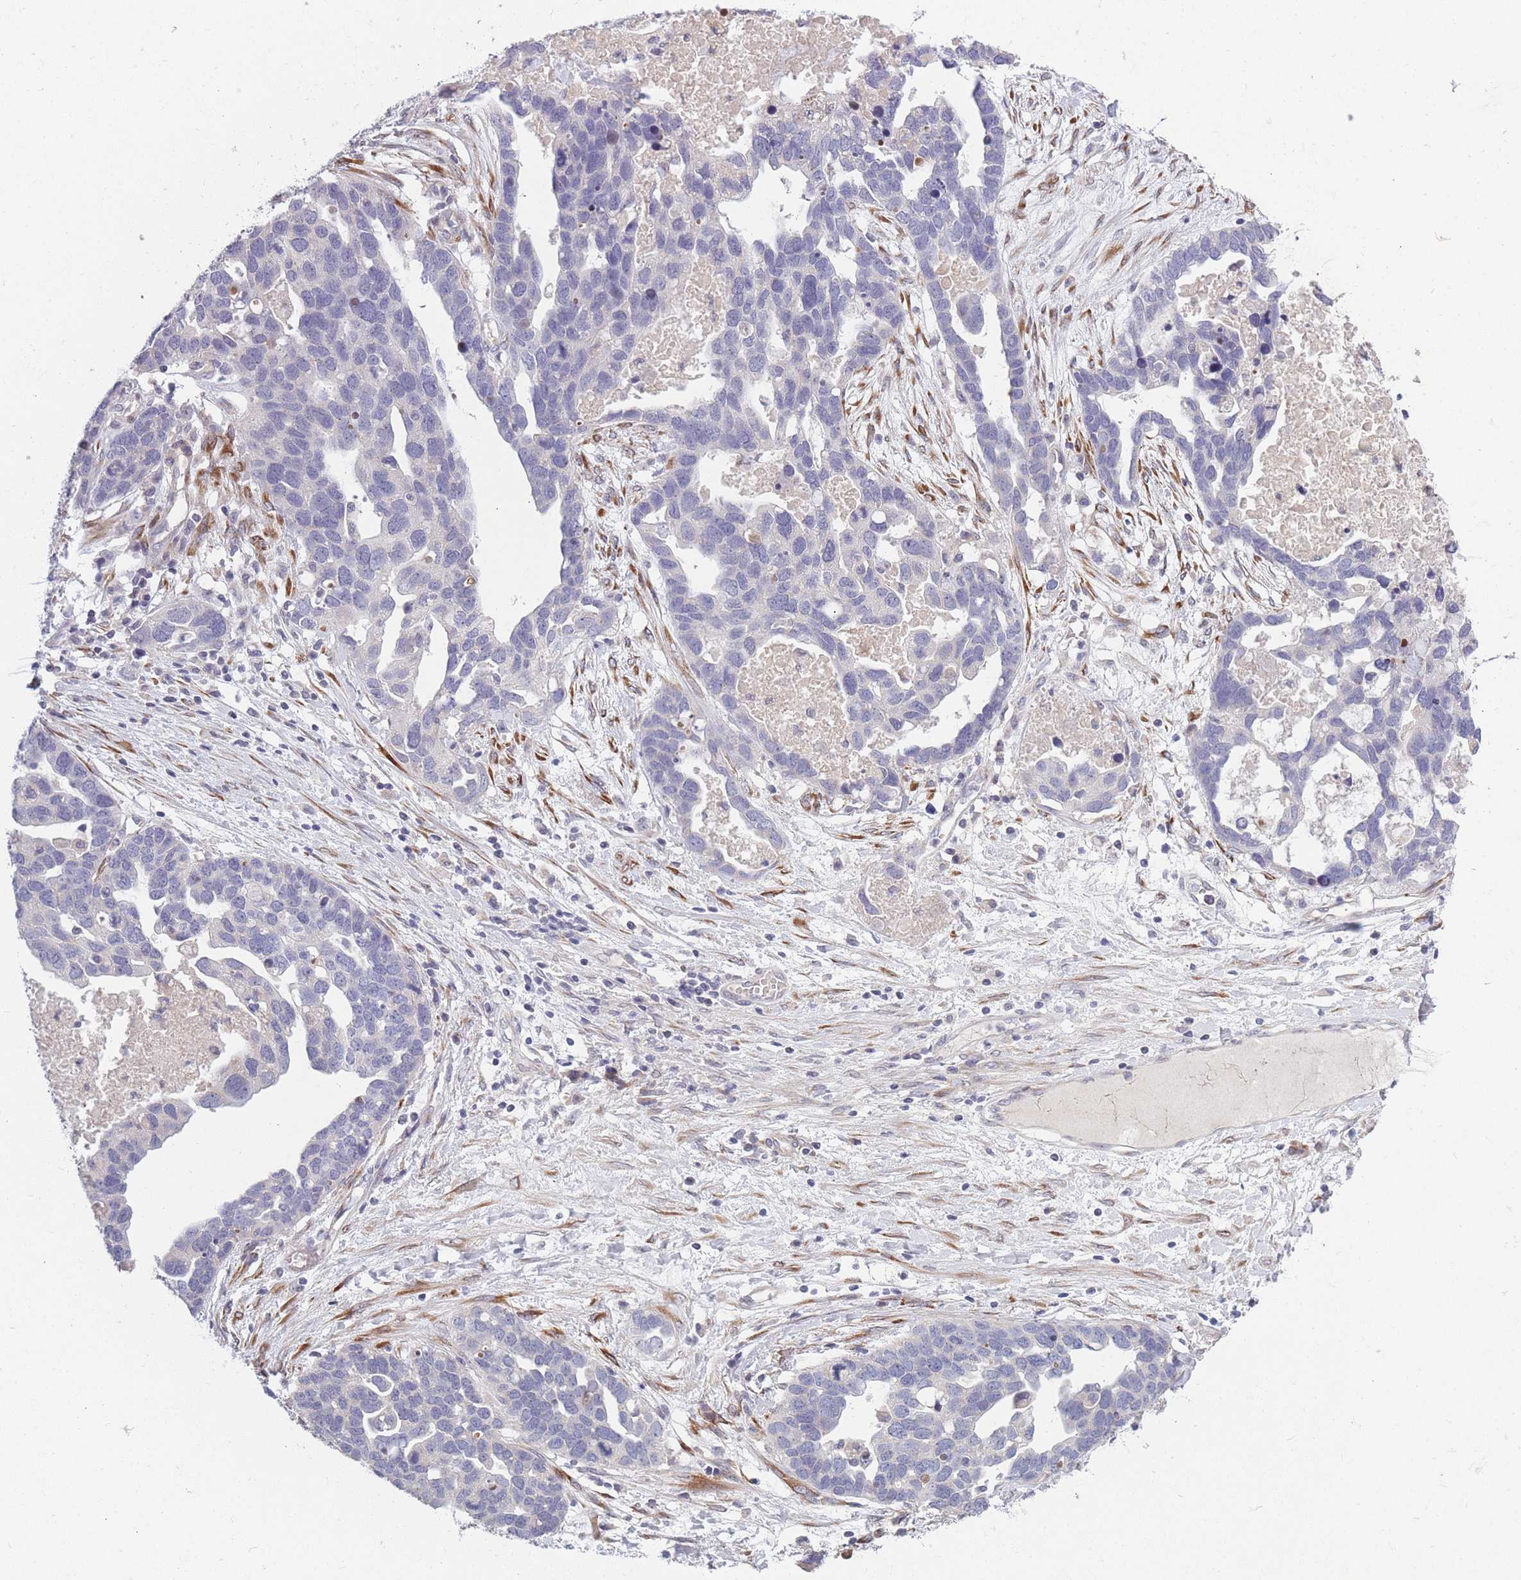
{"staining": {"intensity": "negative", "quantity": "none", "location": "none"}, "tissue": "ovarian cancer", "cell_type": "Tumor cells", "image_type": "cancer", "snomed": [{"axis": "morphology", "description": "Cystadenocarcinoma, serous, NOS"}, {"axis": "topography", "description": "Ovary"}], "caption": "The image reveals no staining of tumor cells in ovarian serous cystadenocarcinoma.", "gene": "CCNQ", "patient": {"sex": "female", "age": 54}}